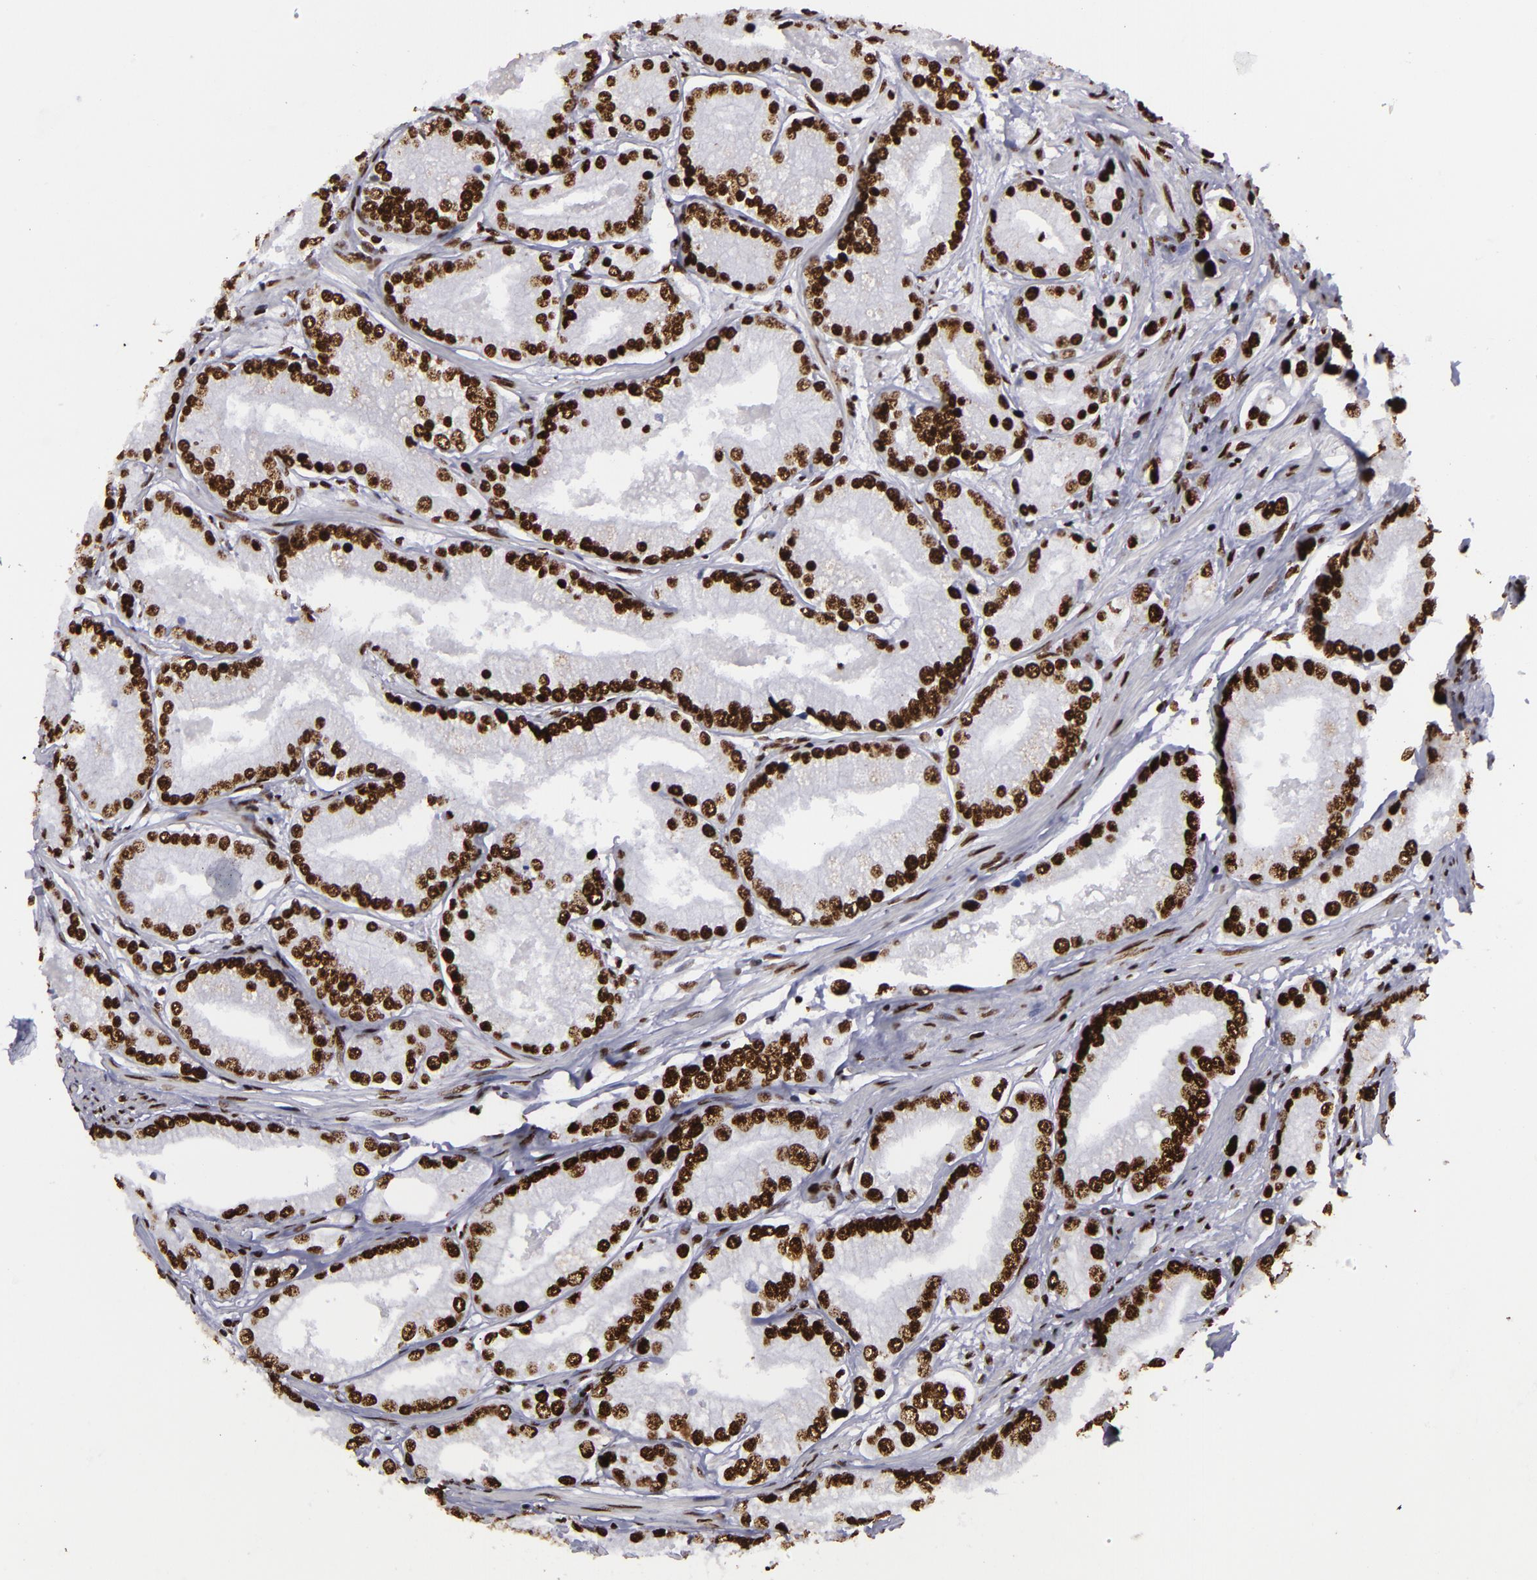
{"staining": {"intensity": "strong", "quantity": ">75%", "location": "nuclear"}, "tissue": "prostate cancer", "cell_type": "Tumor cells", "image_type": "cancer", "snomed": [{"axis": "morphology", "description": "Adenocarcinoma, Medium grade"}, {"axis": "topography", "description": "Prostate"}], "caption": "There is high levels of strong nuclear positivity in tumor cells of prostate medium-grade adenocarcinoma, as demonstrated by immunohistochemical staining (brown color).", "gene": "SAFB", "patient": {"sex": "male", "age": 72}}